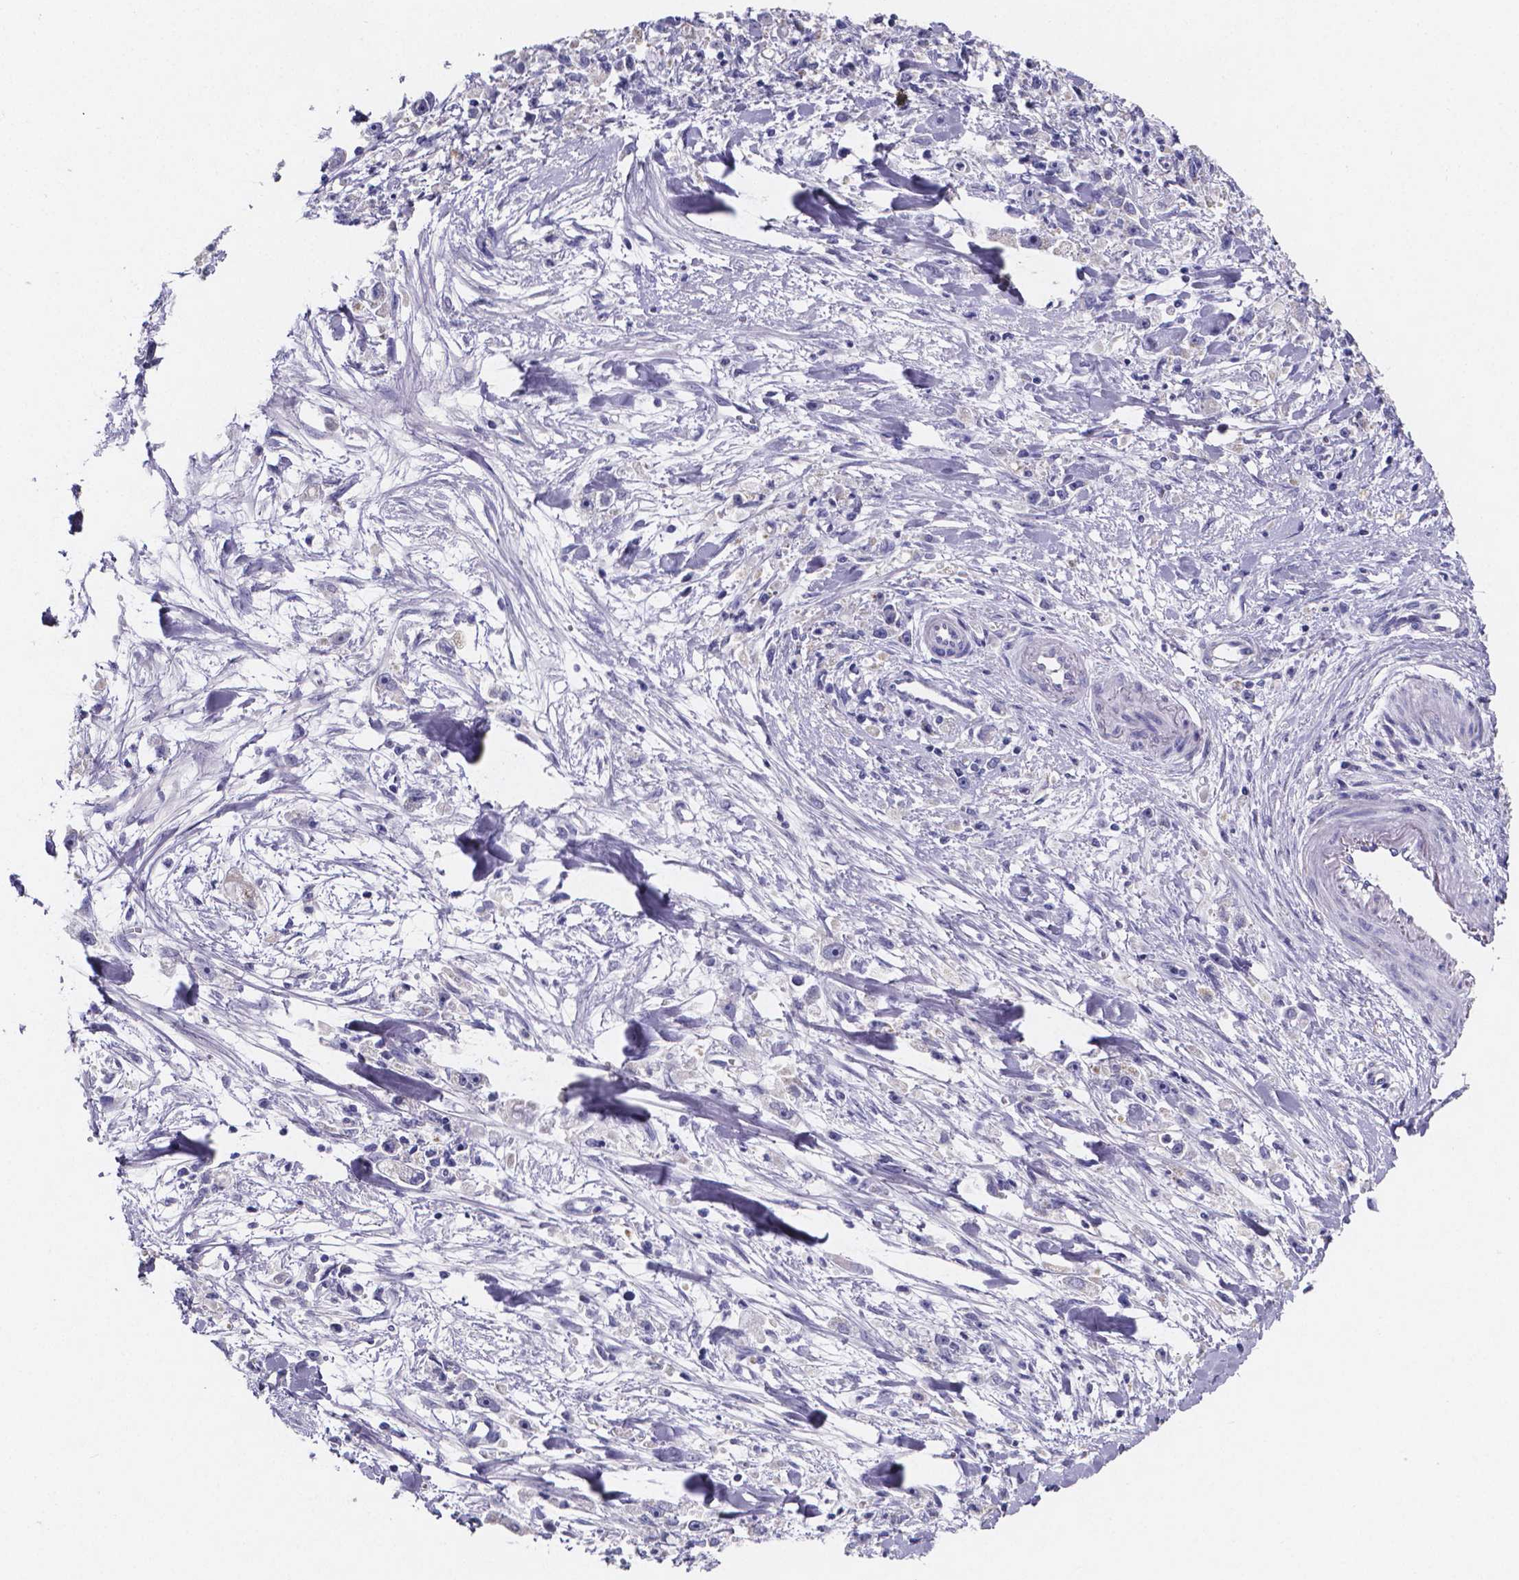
{"staining": {"intensity": "negative", "quantity": "none", "location": "none"}, "tissue": "stomach cancer", "cell_type": "Tumor cells", "image_type": "cancer", "snomed": [{"axis": "morphology", "description": "Adenocarcinoma, NOS"}, {"axis": "topography", "description": "Stomach"}], "caption": "Immunohistochemistry histopathology image of neoplastic tissue: stomach adenocarcinoma stained with DAB reveals no significant protein expression in tumor cells. (Immunohistochemistry (ihc), brightfield microscopy, high magnification).", "gene": "PAH", "patient": {"sex": "female", "age": 59}}